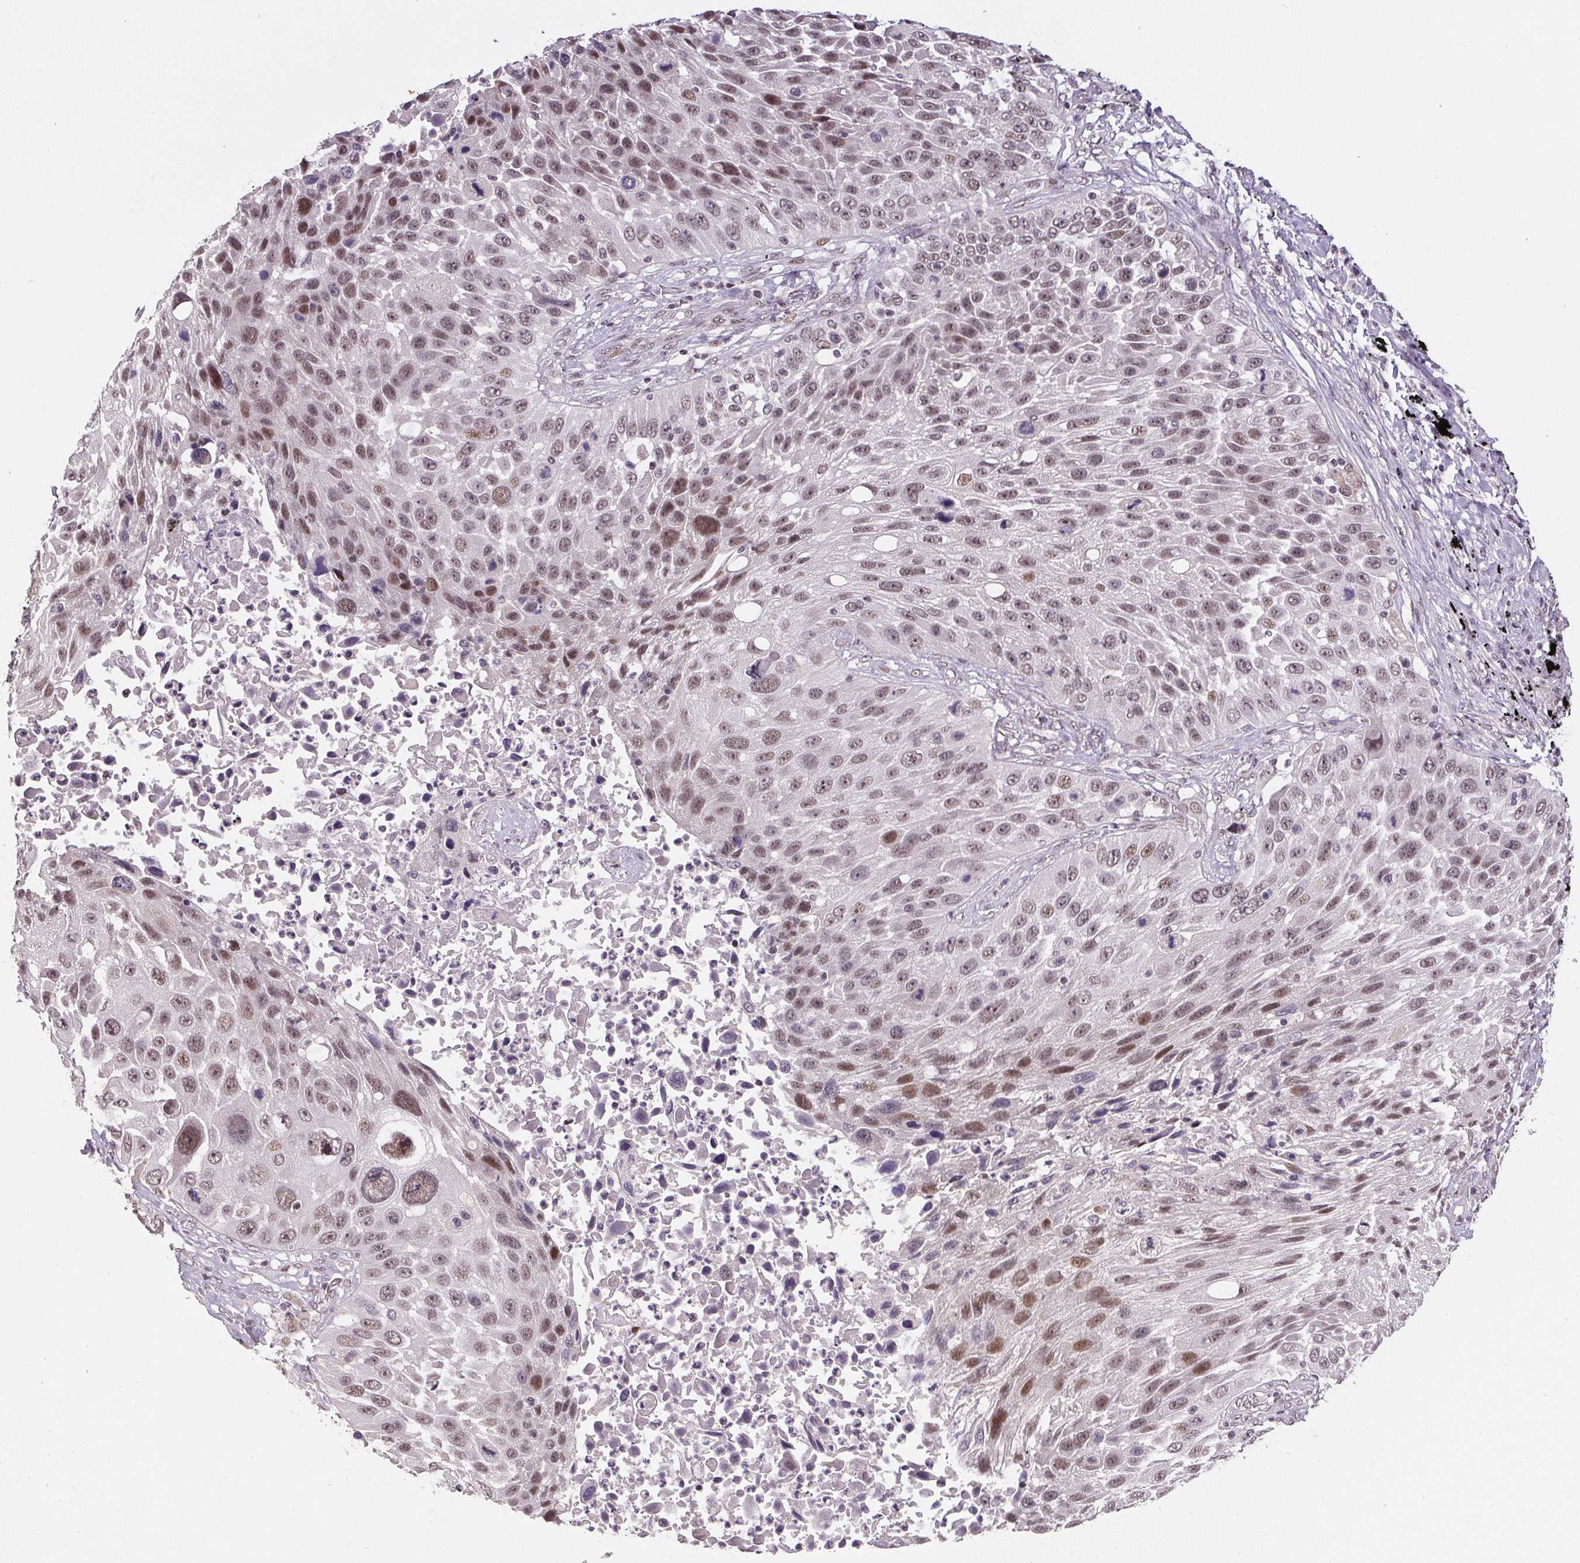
{"staining": {"intensity": "weak", "quantity": ">75%", "location": "nuclear"}, "tissue": "lung cancer", "cell_type": "Tumor cells", "image_type": "cancer", "snomed": [{"axis": "morphology", "description": "Normal morphology"}, {"axis": "morphology", "description": "Squamous cell carcinoma, NOS"}, {"axis": "topography", "description": "Lymph node"}, {"axis": "topography", "description": "Lung"}], "caption": "A photomicrograph of human lung cancer (squamous cell carcinoma) stained for a protein shows weak nuclear brown staining in tumor cells.", "gene": "KDM4D", "patient": {"sex": "male", "age": 67}}